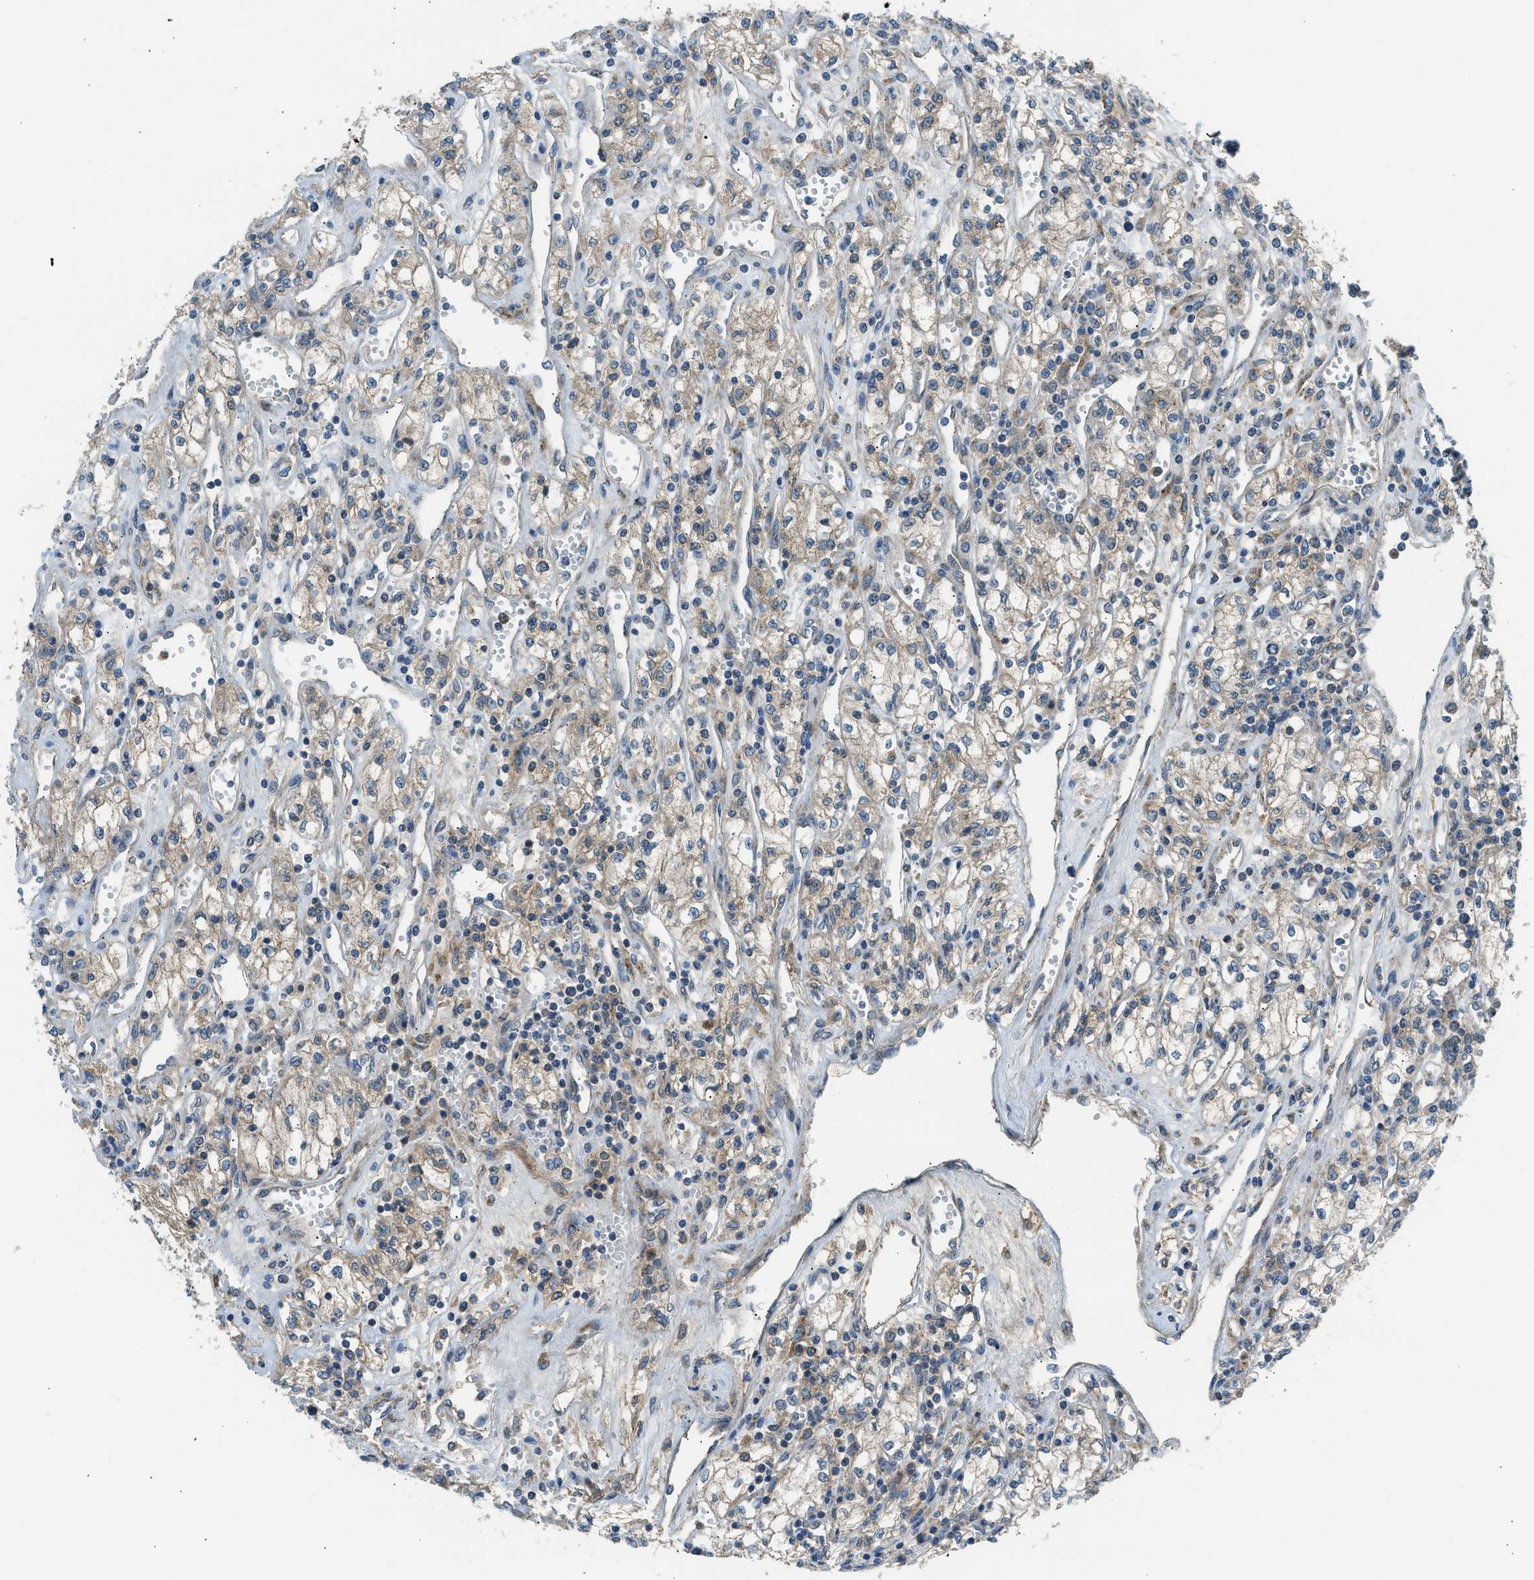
{"staining": {"intensity": "weak", "quantity": ">75%", "location": "cytoplasmic/membranous"}, "tissue": "renal cancer", "cell_type": "Tumor cells", "image_type": "cancer", "snomed": [{"axis": "morphology", "description": "Adenocarcinoma, NOS"}, {"axis": "topography", "description": "Kidney"}], "caption": "About >75% of tumor cells in renal adenocarcinoma display weak cytoplasmic/membranous protein positivity as visualized by brown immunohistochemical staining.", "gene": "EDARADD", "patient": {"sex": "male", "age": 59}}